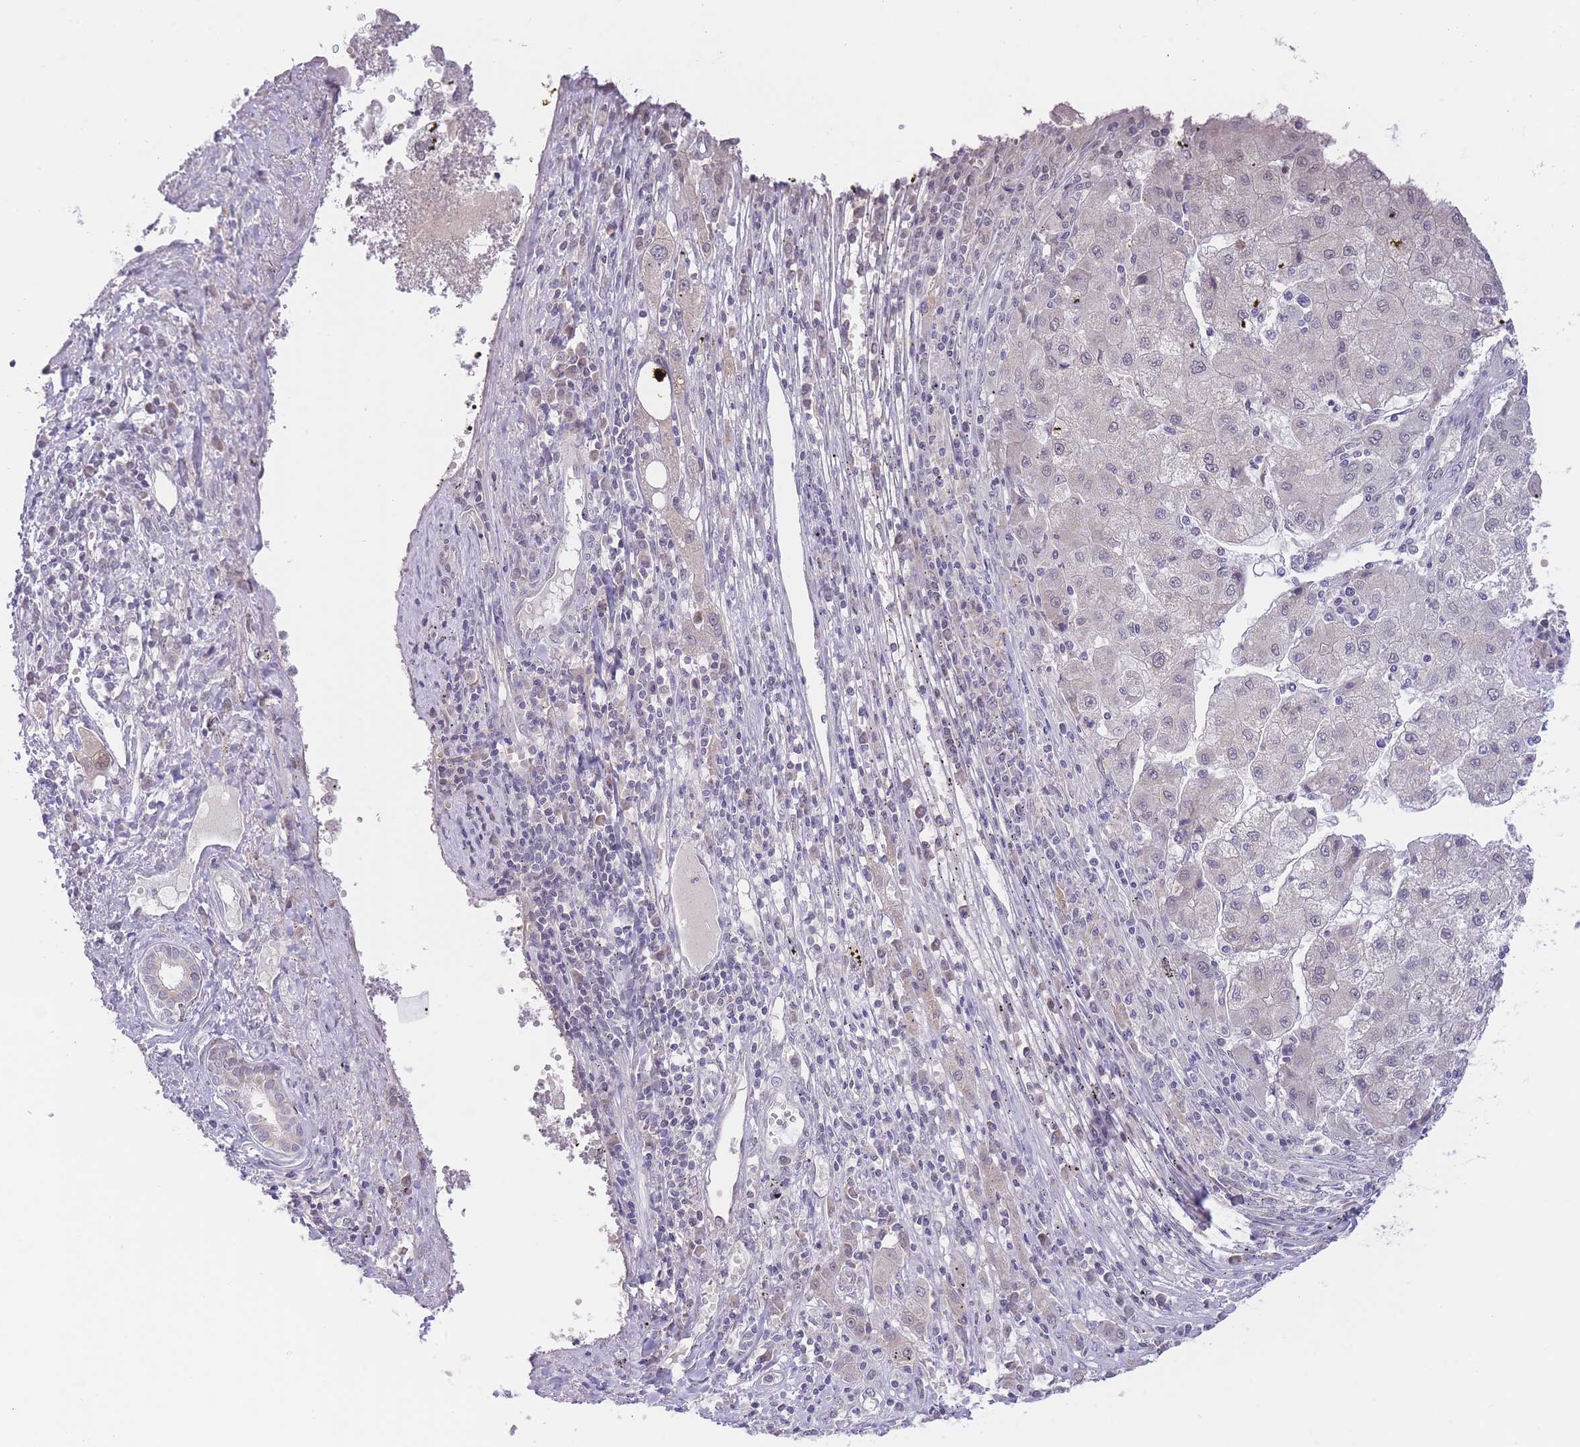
{"staining": {"intensity": "negative", "quantity": "none", "location": "none"}, "tissue": "liver cancer", "cell_type": "Tumor cells", "image_type": "cancer", "snomed": [{"axis": "morphology", "description": "Carcinoma, Hepatocellular, NOS"}, {"axis": "topography", "description": "Liver"}], "caption": "IHC image of human liver hepatocellular carcinoma stained for a protein (brown), which exhibits no expression in tumor cells.", "gene": "GOLGA6L25", "patient": {"sex": "male", "age": 72}}